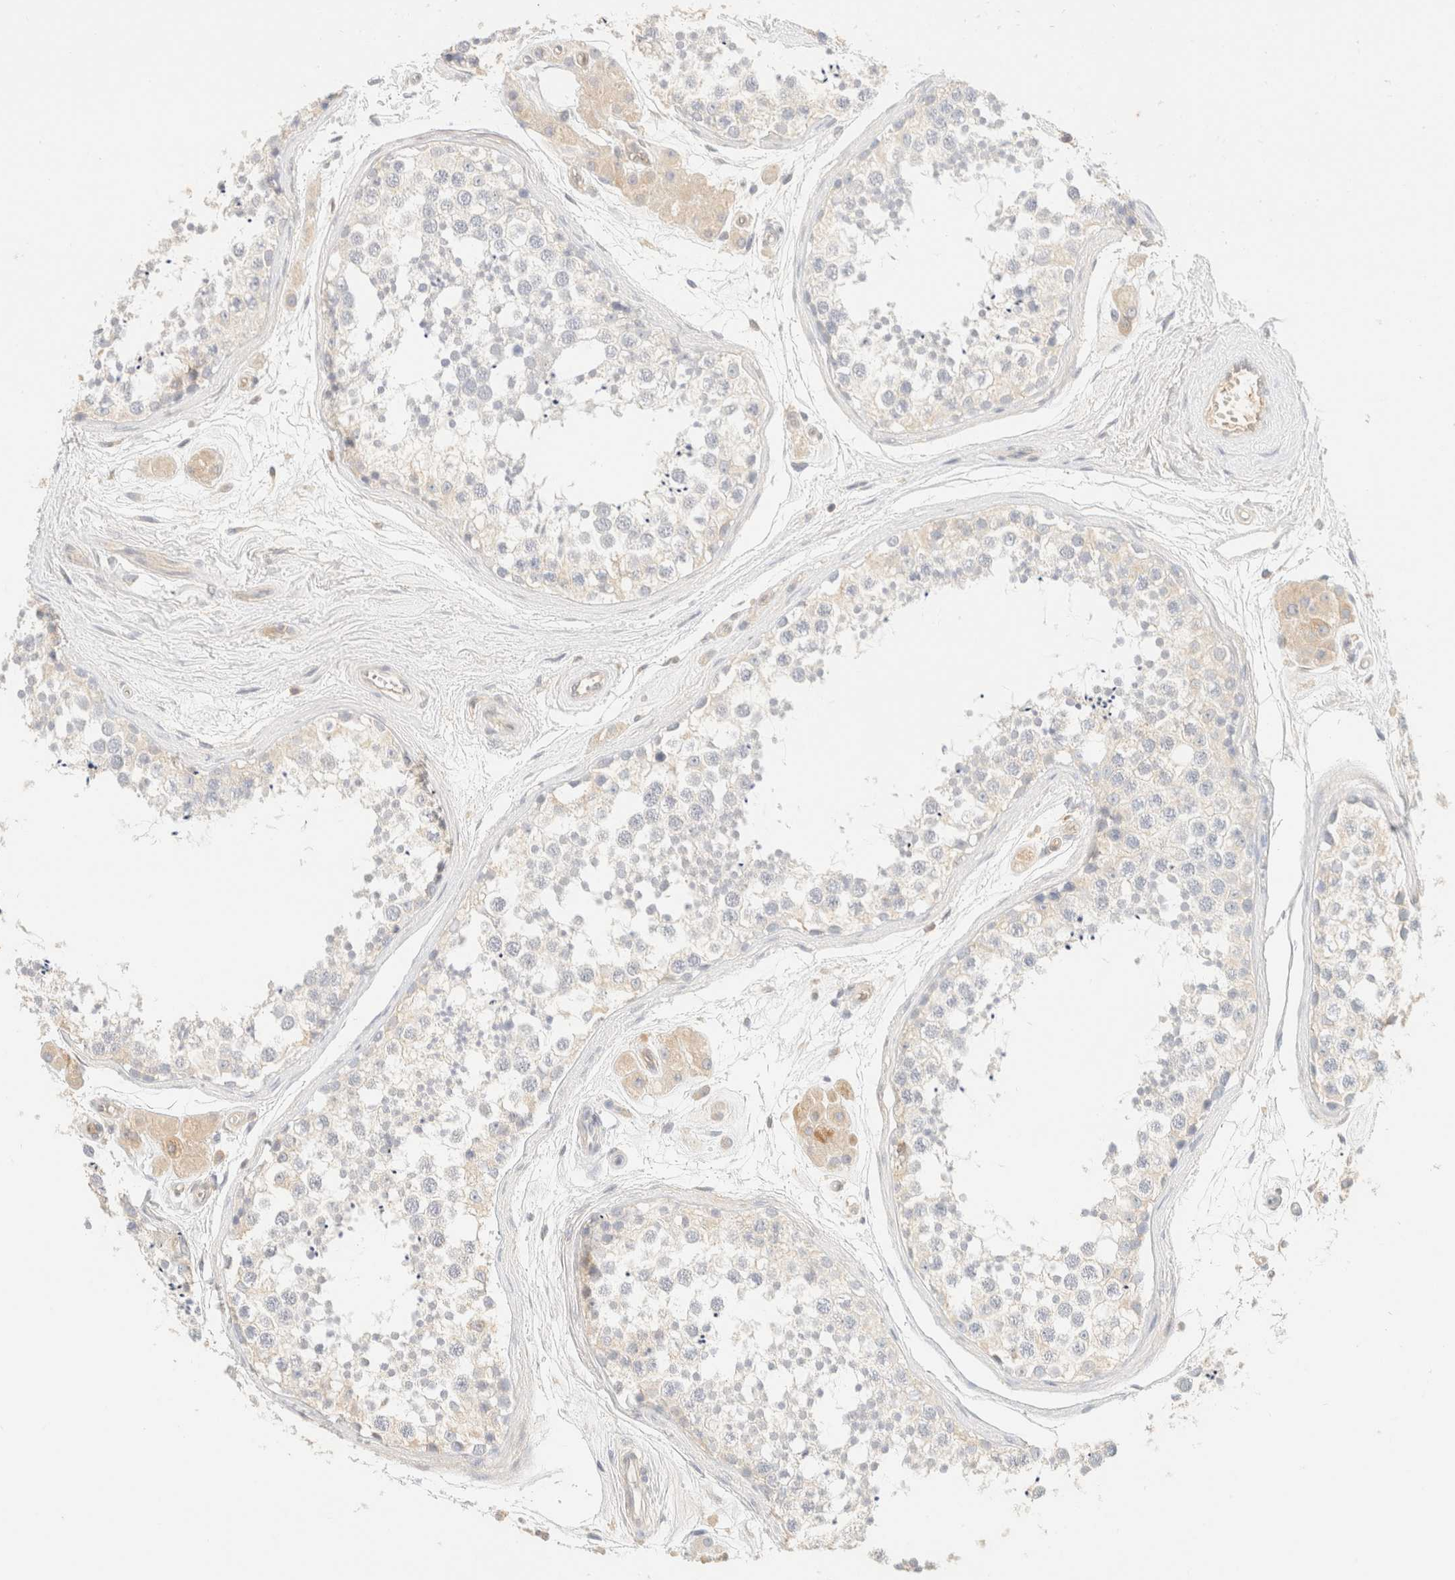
{"staining": {"intensity": "negative", "quantity": "none", "location": "none"}, "tissue": "testis", "cell_type": "Cells in seminiferous ducts", "image_type": "normal", "snomed": [{"axis": "morphology", "description": "Normal tissue, NOS"}, {"axis": "topography", "description": "Testis"}], "caption": "Immunohistochemistry histopathology image of benign testis: testis stained with DAB (3,3'-diaminobenzidine) shows no significant protein positivity in cells in seminiferous ducts.", "gene": "FHOD1", "patient": {"sex": "male", "age": 56}}